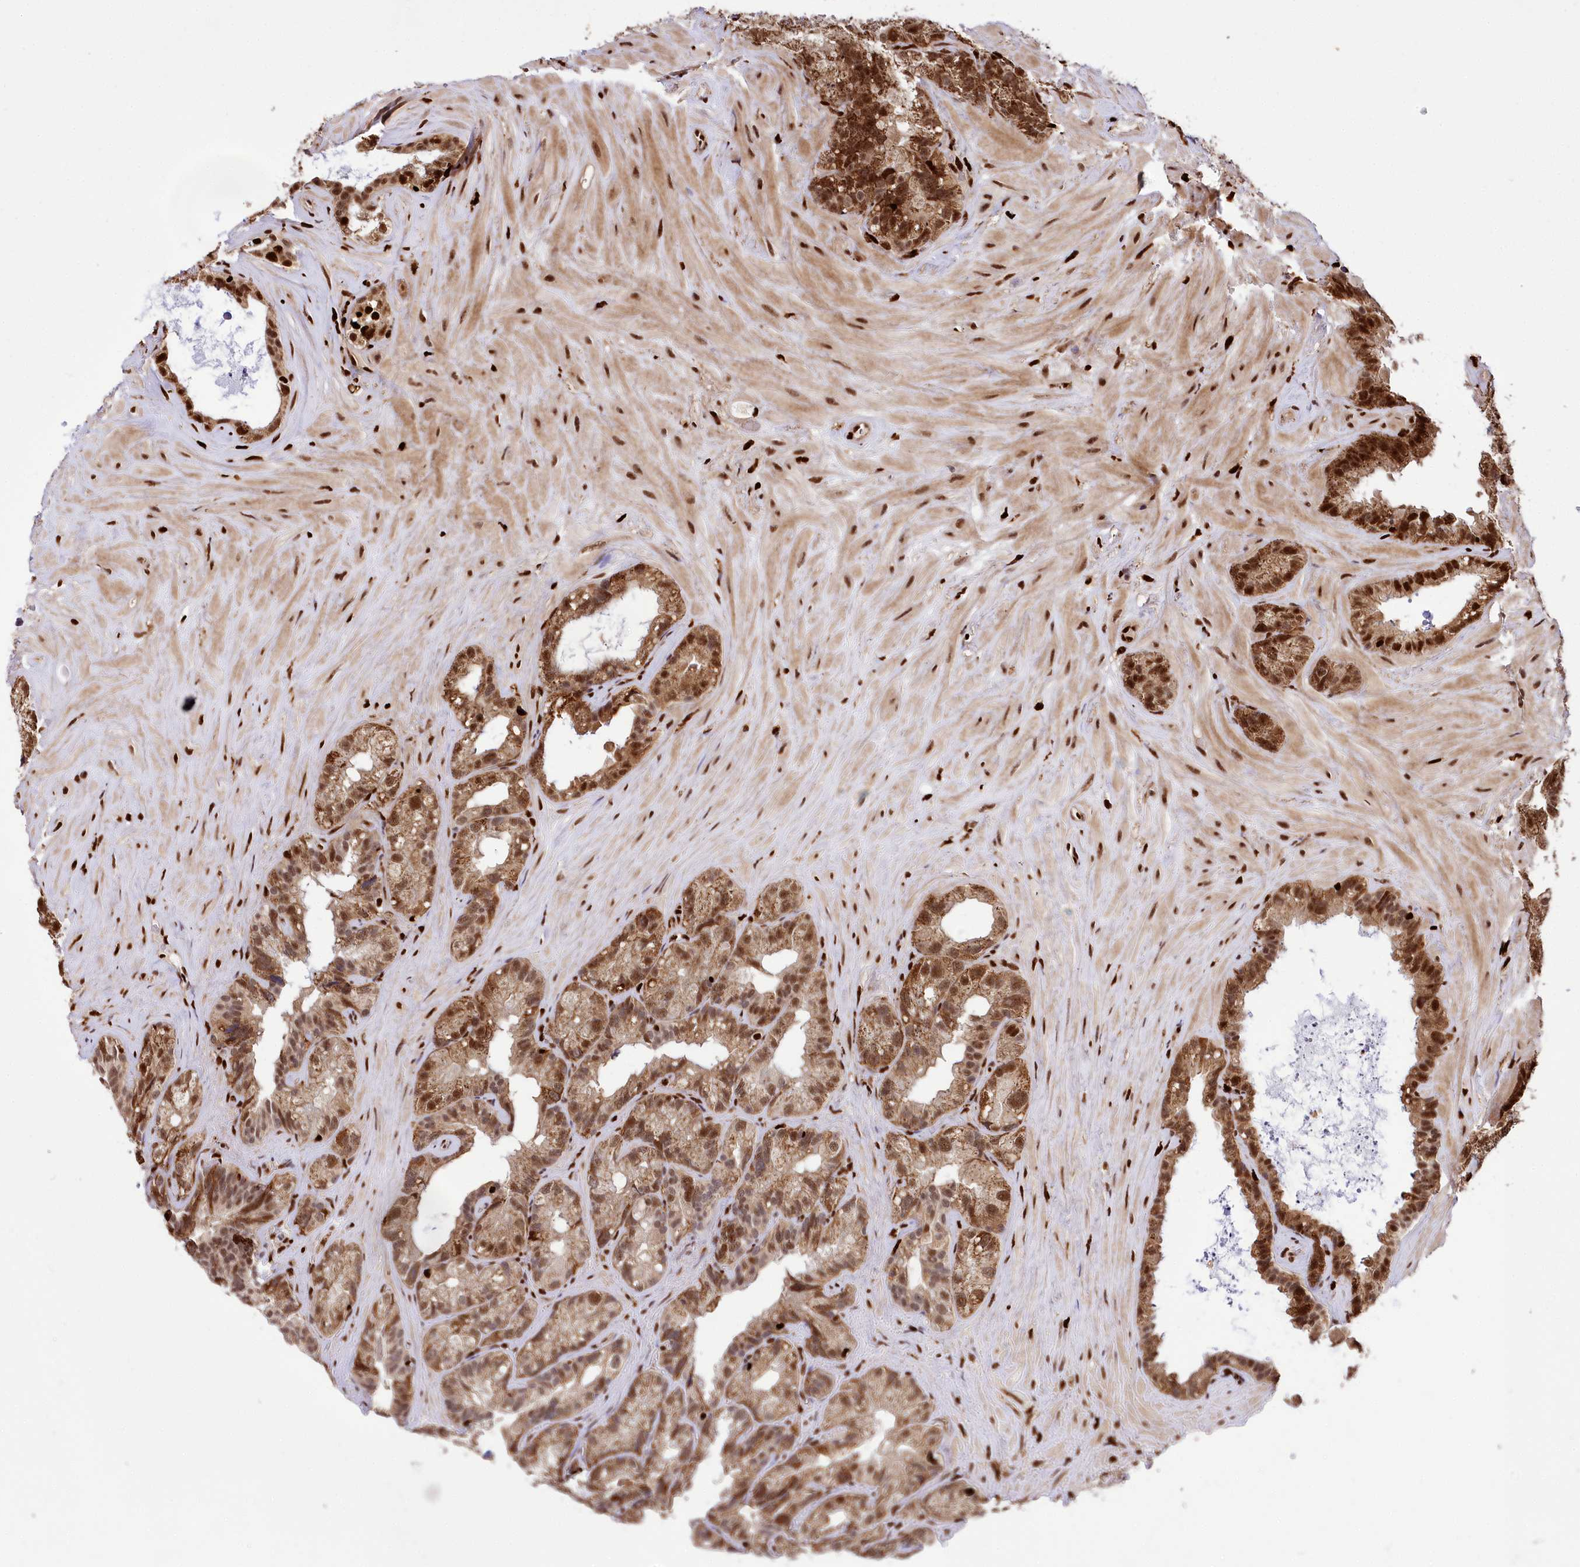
{"staining": {"intensity": "moderate", "quantity": ">75%", "location": "cytoplasmic/membranous,nuclear"}, "tissue": "seminal vesicle", "cell_type": "Glandular cells", "image_type": "normal", "snomed": [{"axis": "morphology", "description": "Normal tissue, NOS"}, {"axis": "topography", "description": "Prostate"}, {"axis": "topography", "description": "Seminal veicle"}], "caption": "Brown immunohistochemical staining in benign human seminal vesicle reveals moderate cytoplasmic/membranous,nuclear positivity in approximately >75% of glandular cells.", "gene": "FIGN", "patient": {"sex": "male", "age": 68}}